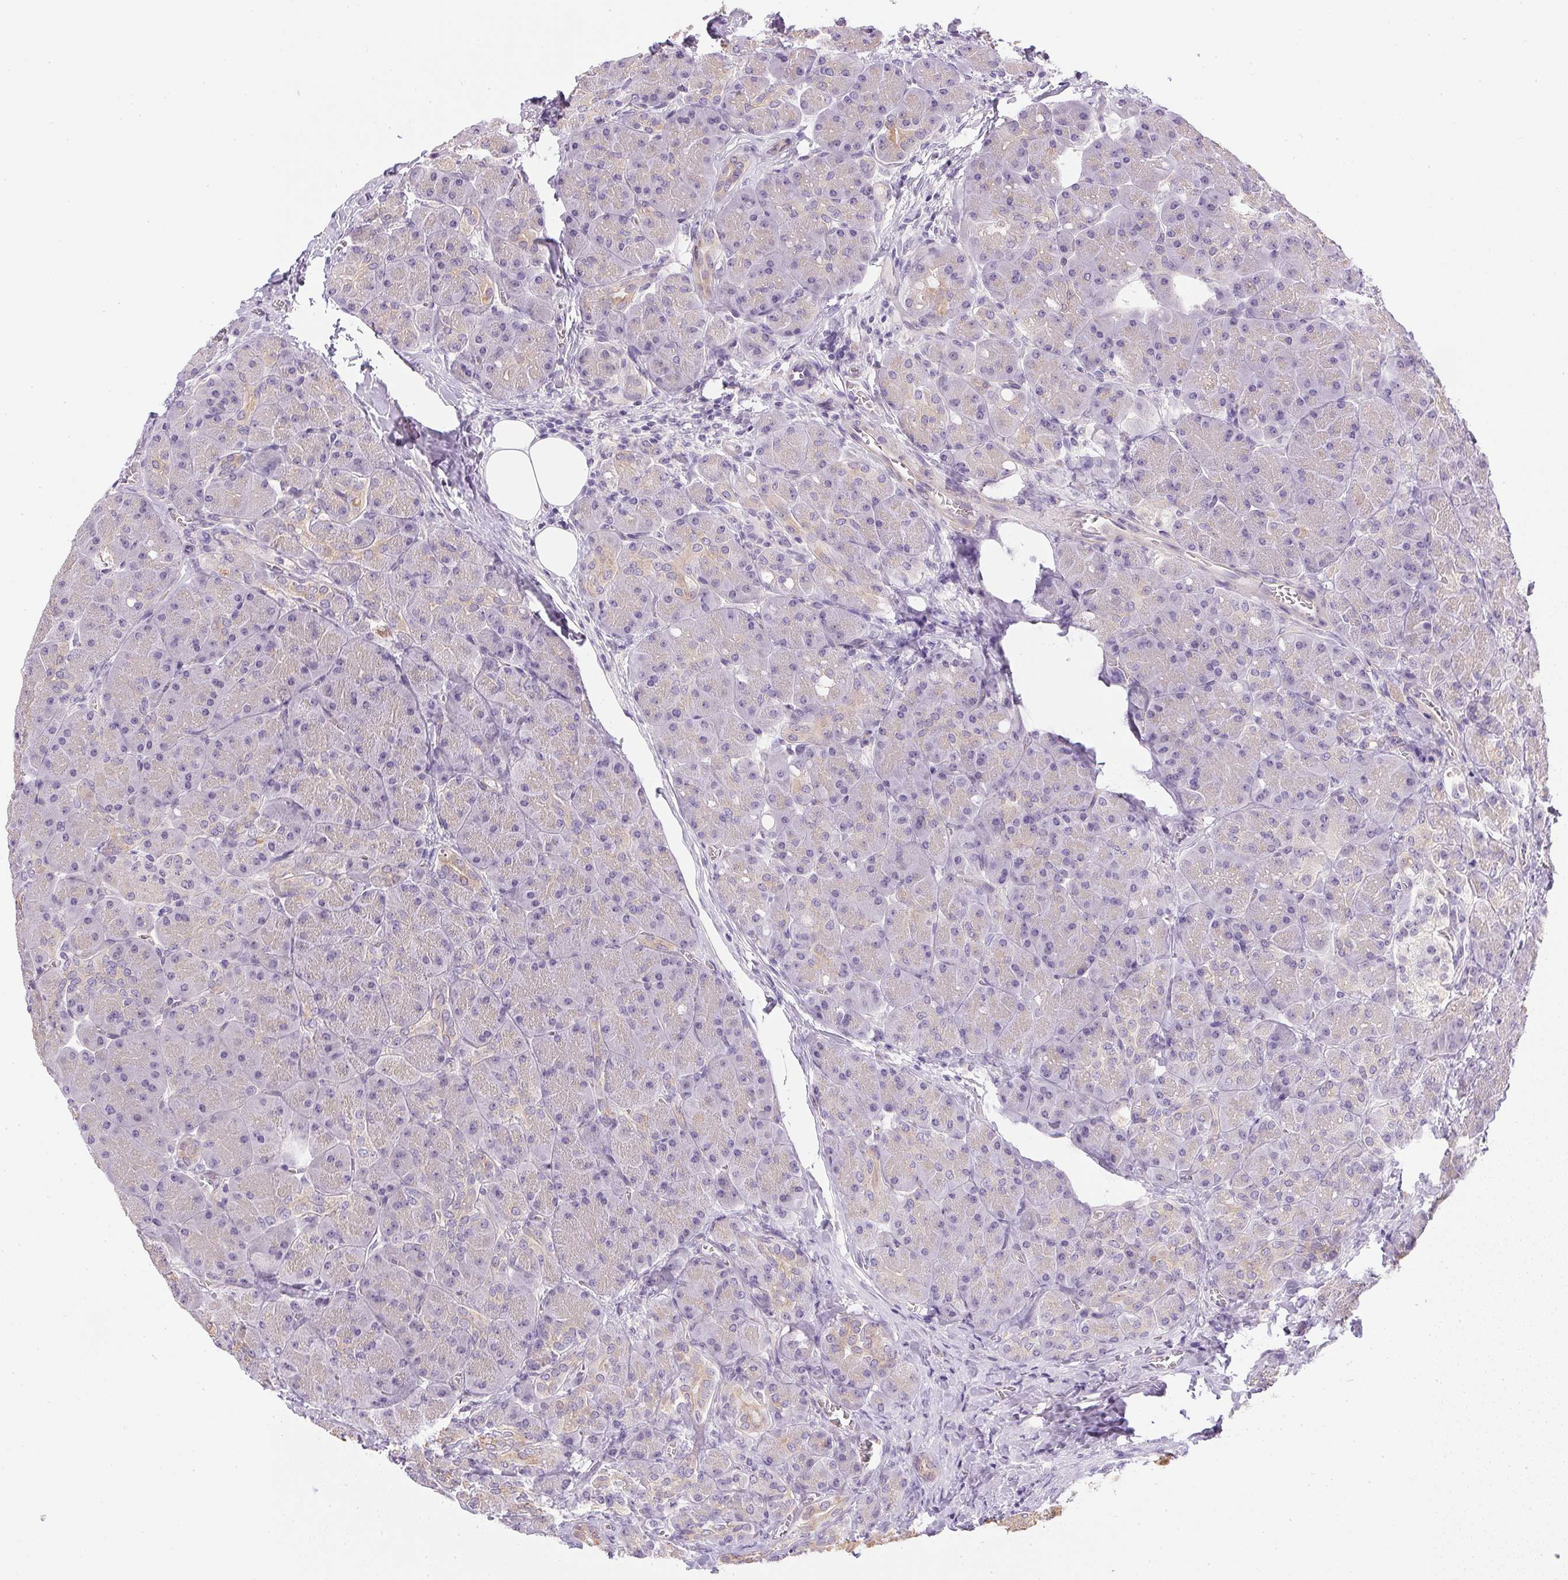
{"staining": {"intensity": "weak", "quantity": "<25%", "location": "cytoplasmic/membranous"}, "tissue": "pancreas", "cell_type": "Exocrine glandular cells", "image_type": "normal", "snomed": [{"axis": "morphology", "description": "Normal tissue, NOS"}, {"axis": "topography", "description": "Pancreas"}], "caption": "High magnification brightfield microscopy of normal pancreas stained with DAB (brown) and counterstained with hematoxylin (blue): exocrine glandular cells show no significant expression. (Brightfield microscopy of DAB (3,3'-diaminobenzidine) IHC at high magnification).", "gene": "SLC17A7", "patient": {"sex": "male", "age": 55}}